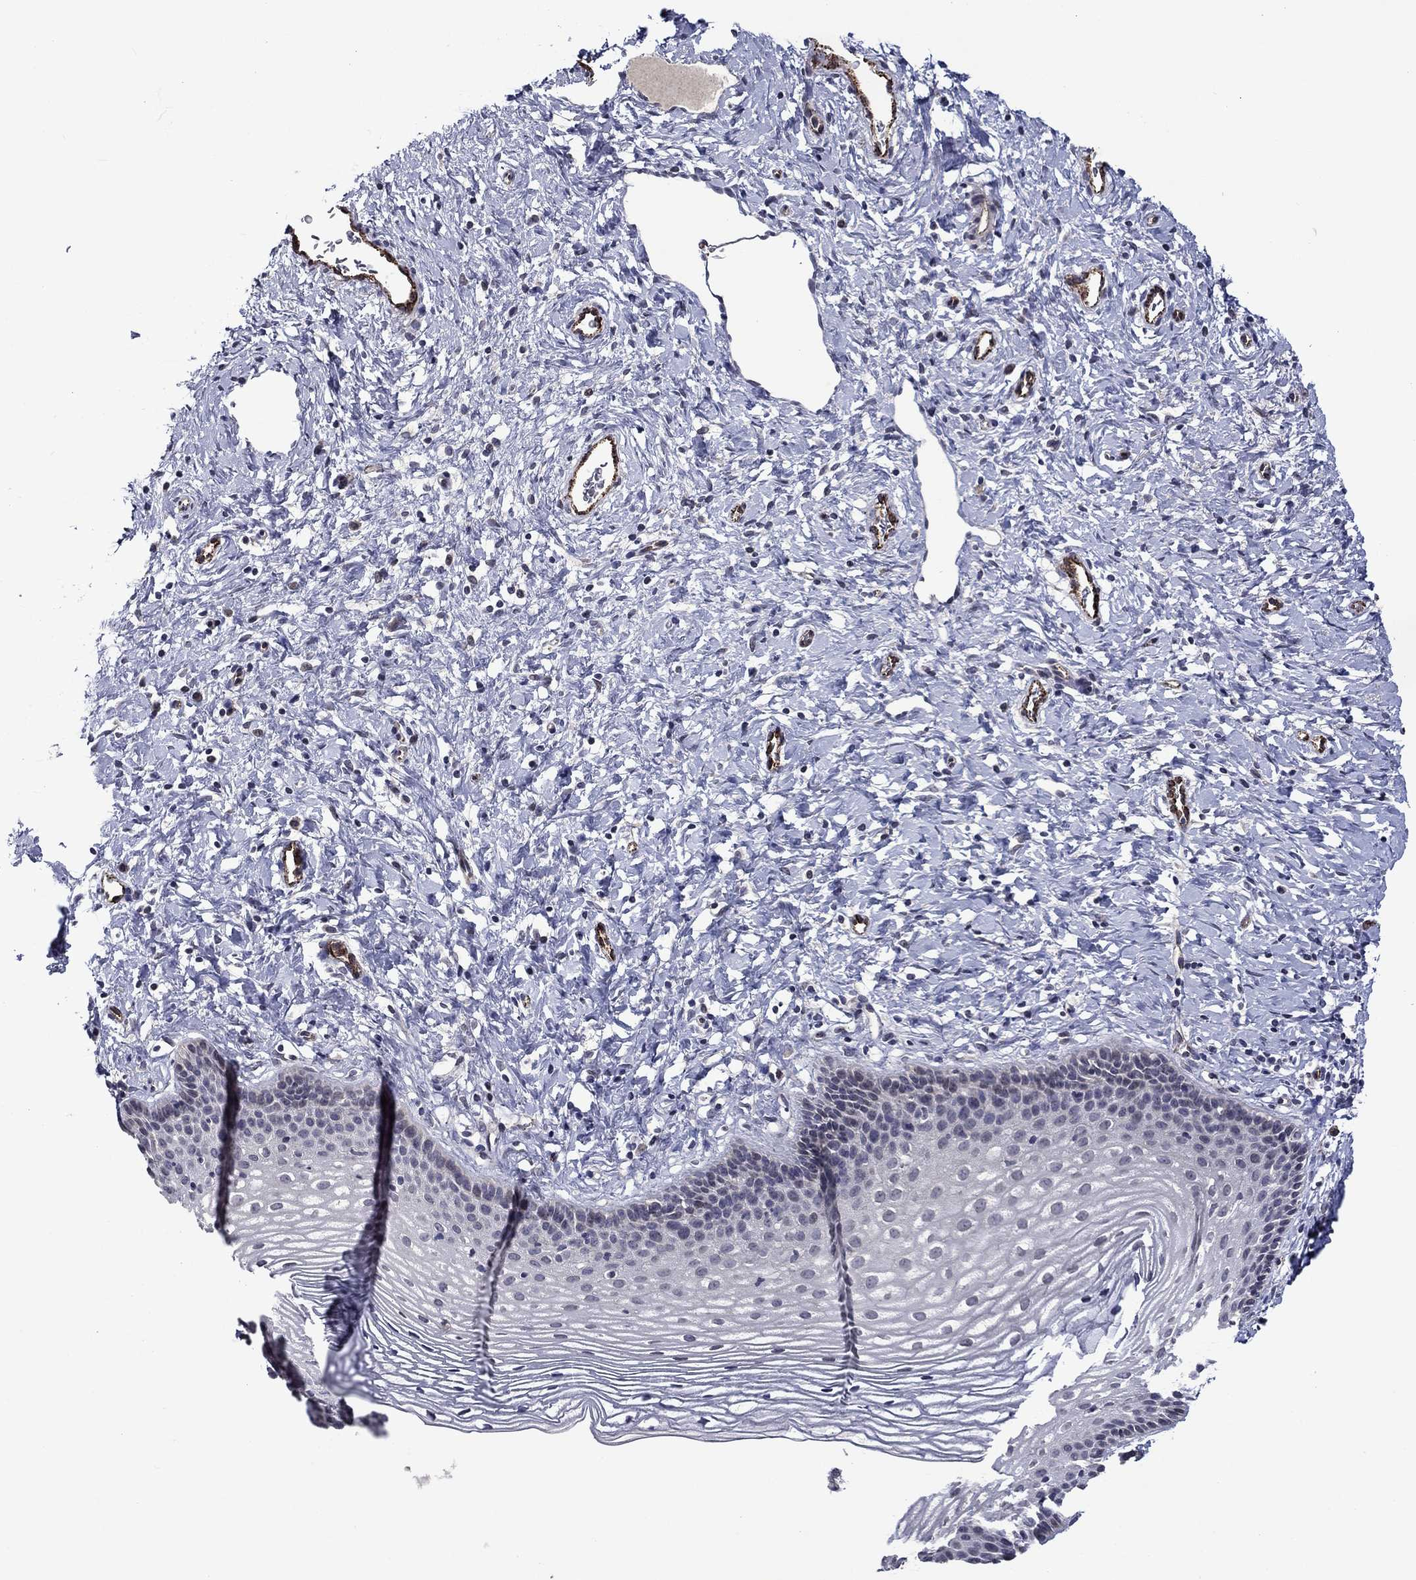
{"staining": {"intensity": "negative", "quantity": "none", "location": "none"}, "tissue": "cervix", "cell_type": "Squamous epithelial cells", "image_type": "normal", "snomed": [{"axis": "morphology", "description": "Normal tissue, NOS"}, {"axis": "topography", "description": "Cervix"}], "caption": "An immunohistochemistry (IHC) image of benign cervix is shown. There is no staining in squamous epithelial cells of cervix.", "gene": "SLITRK1", "patient": {"sex": "female", "age": 39}}